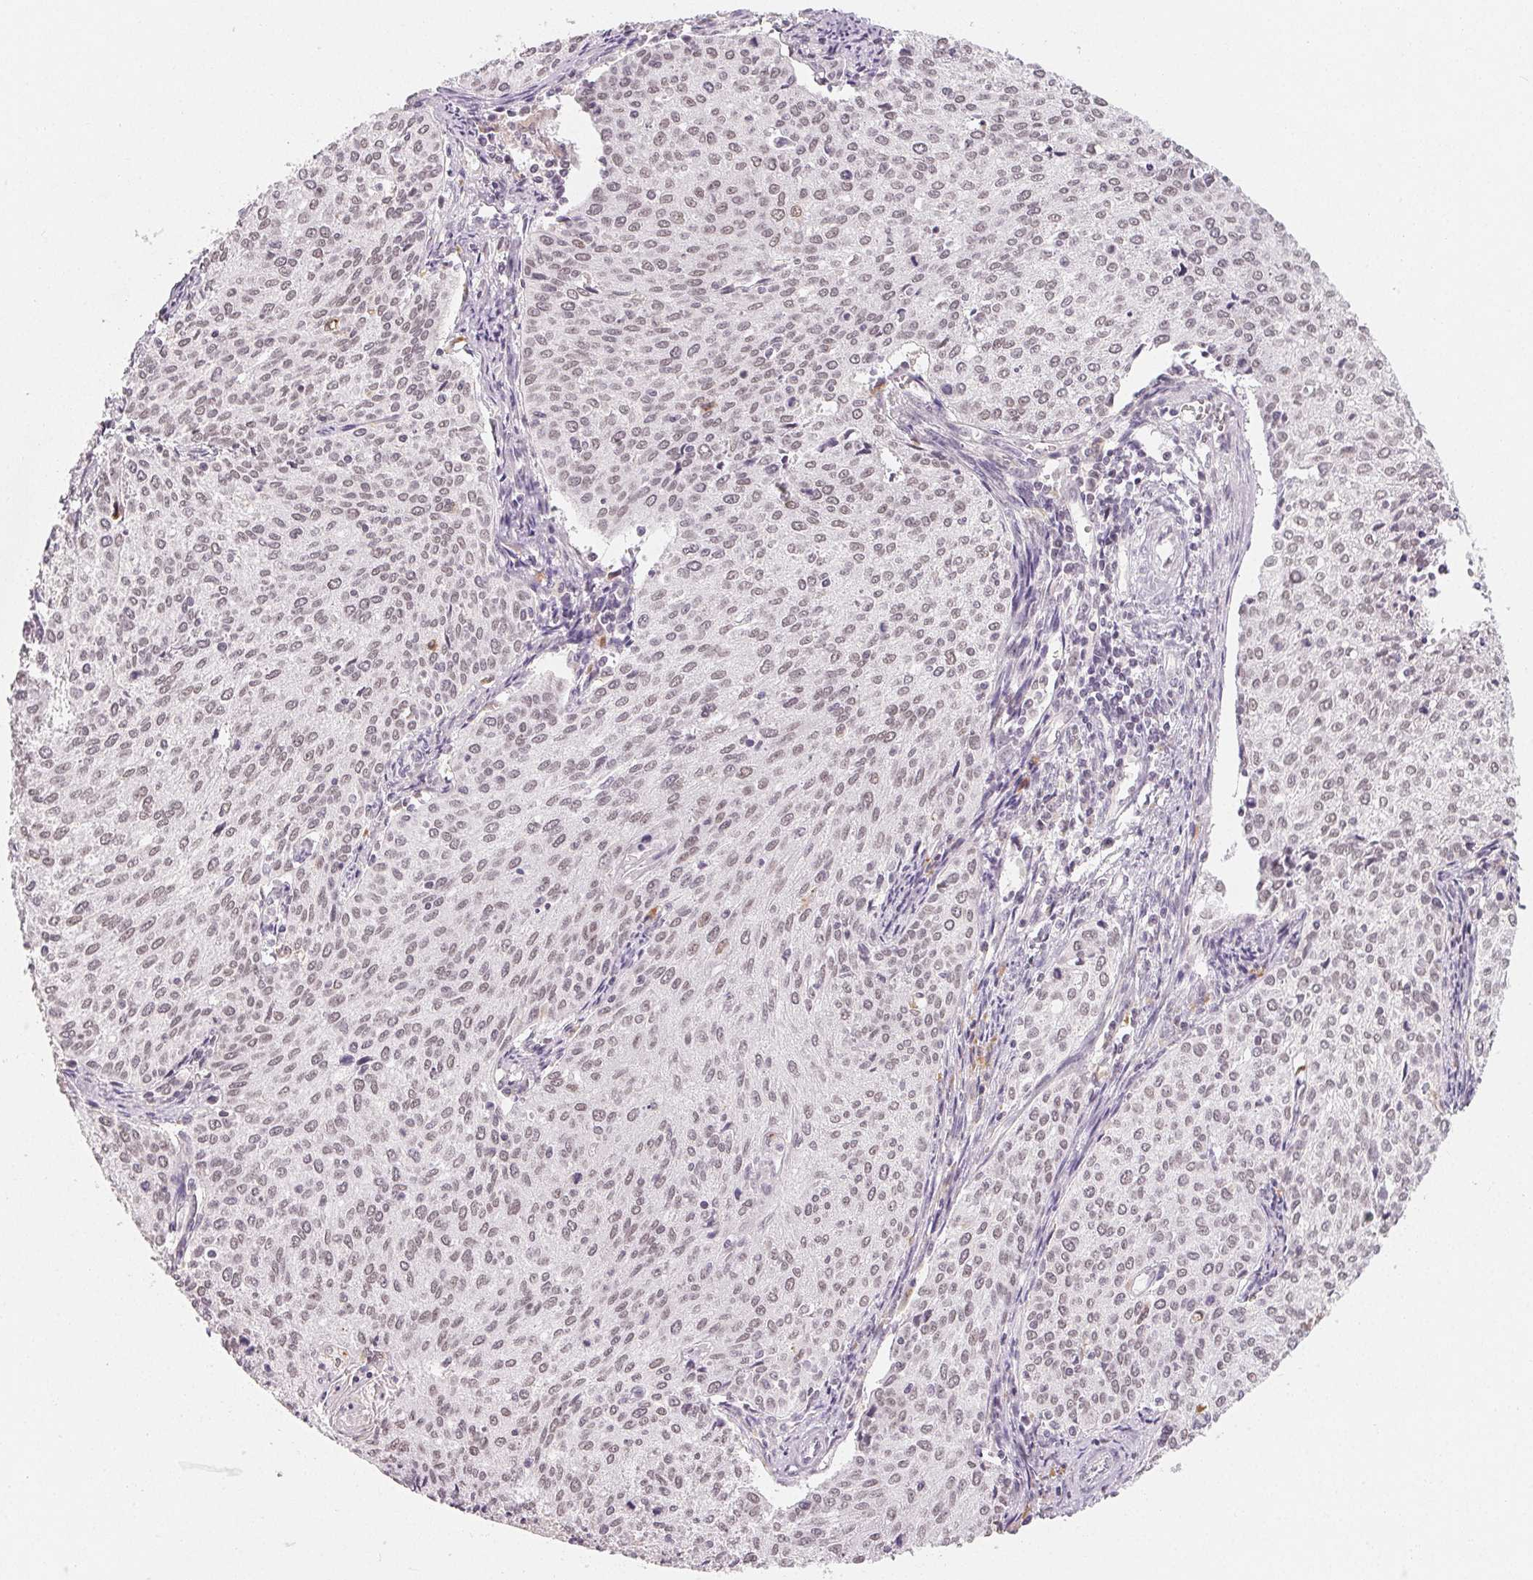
{"staining": {"intensity": "weak", "quantity": "<25%", "location": "nuclear"}, "tissue": "cervical cancer", "cell_type": "Tumor cells", "image_type": "cancer", "snomed": [{"axis": "morphology", "description": "Squamous cell carcinoma, NOS"}, {"axis": "topography", "description": "Cervix"}], "caption": "A photomicrograph of human cervical cancer (squamous cell carcinoma) is negative for staining in tumor cells.", "gene": "NXF3", "patient": {"sex": "female", "age": 38}}